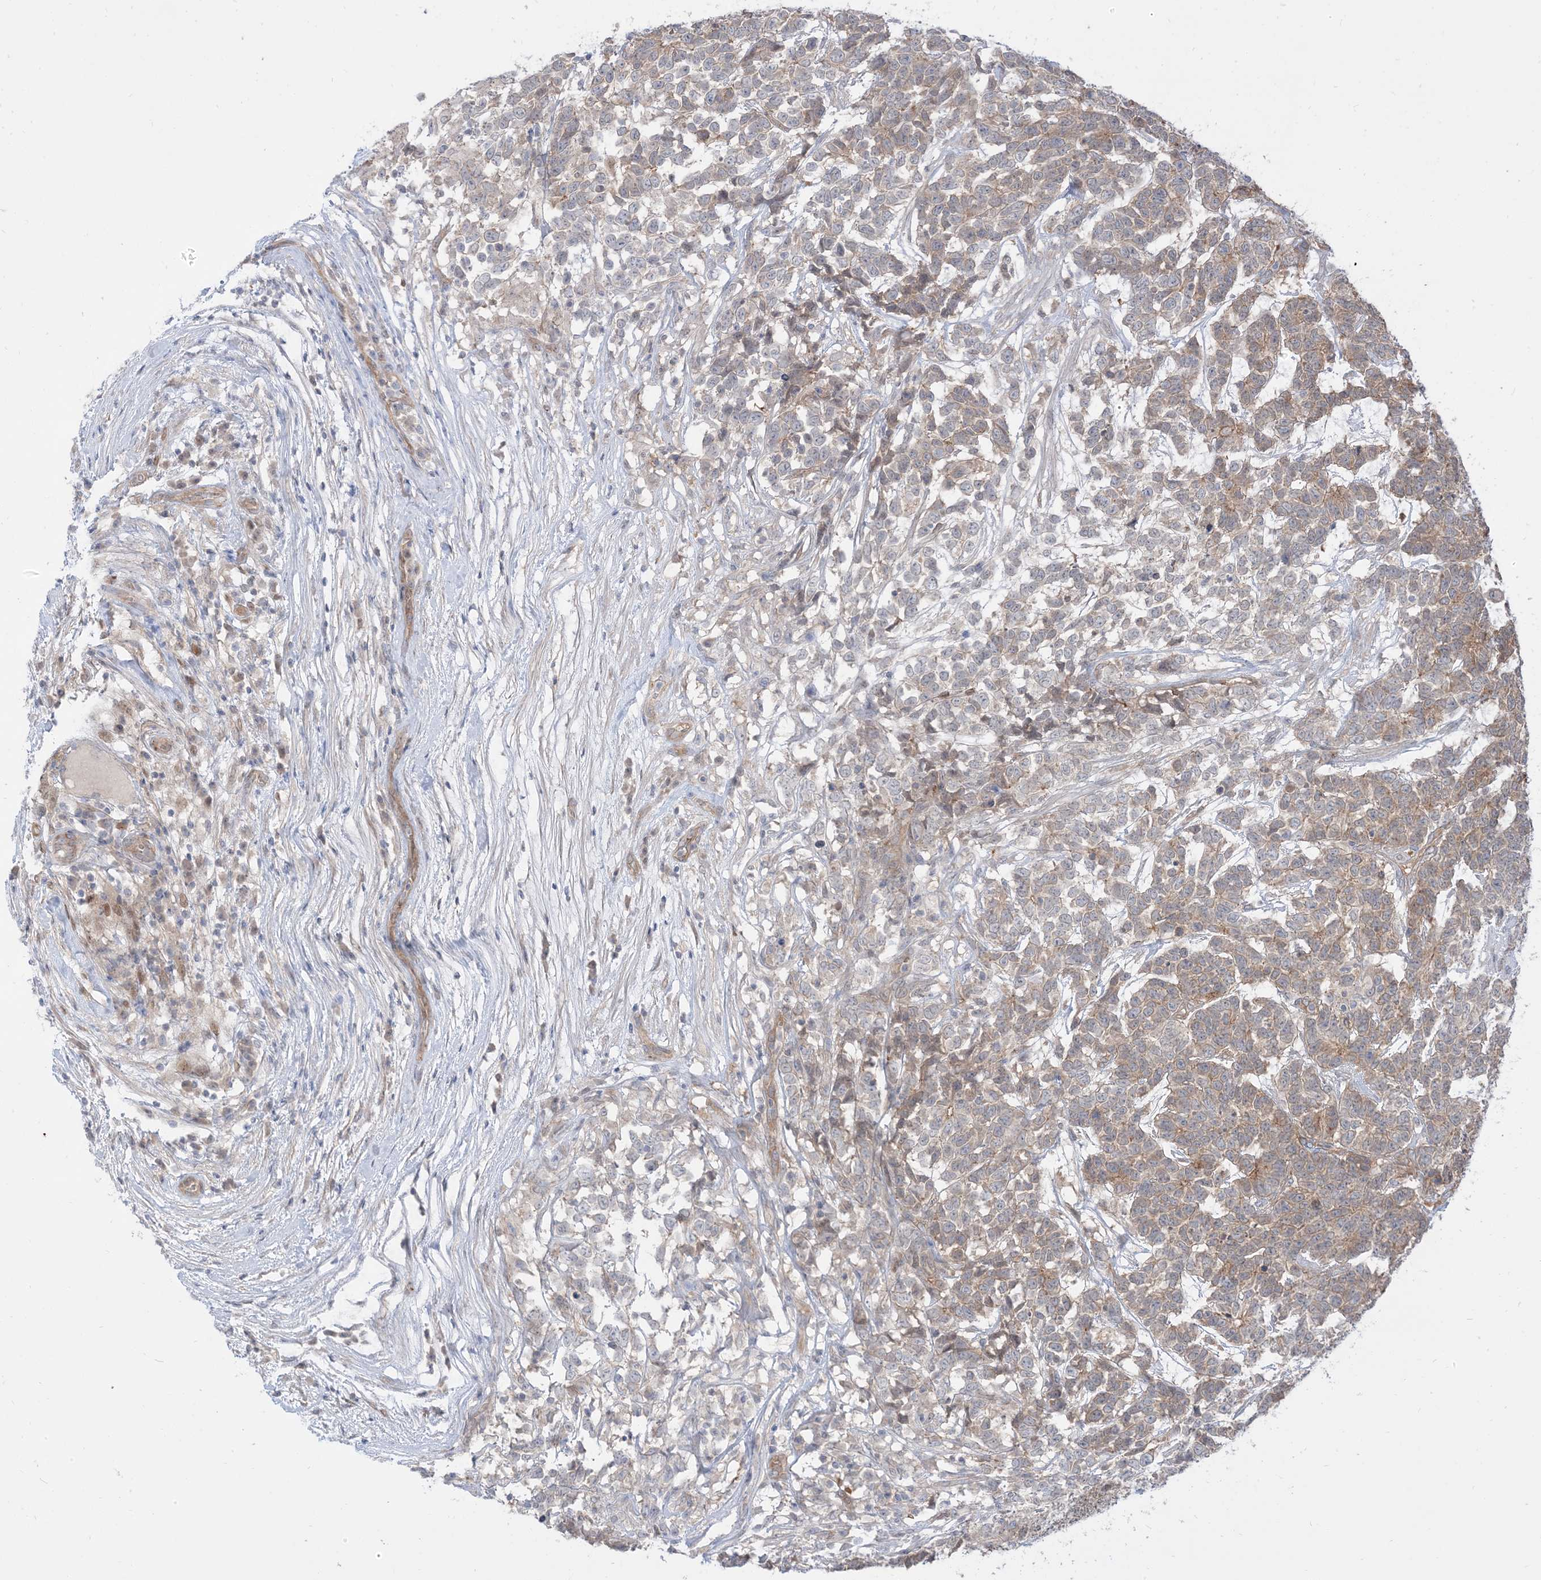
{"staining": {"intensity": "weak", "quantity": "25%-75%", "location": "cytoplasmic/membranous"}, "tissue": "testis cancer", "cell_type": "Tumor cells", "image_type": "cancer", "snomed": [{"axis": "morphology", "description": "Carcinoma, Embryonal, NOS"}, {"axis": "topography", "description": "Testis"}], "caption": "Embryonal carcinoma (testis) stained for a protein reveals weak cytoplasmic/membranous positivity in tumor cells.", "gene": "RIN1", "patient": {"sex": "male", "age": 26}}